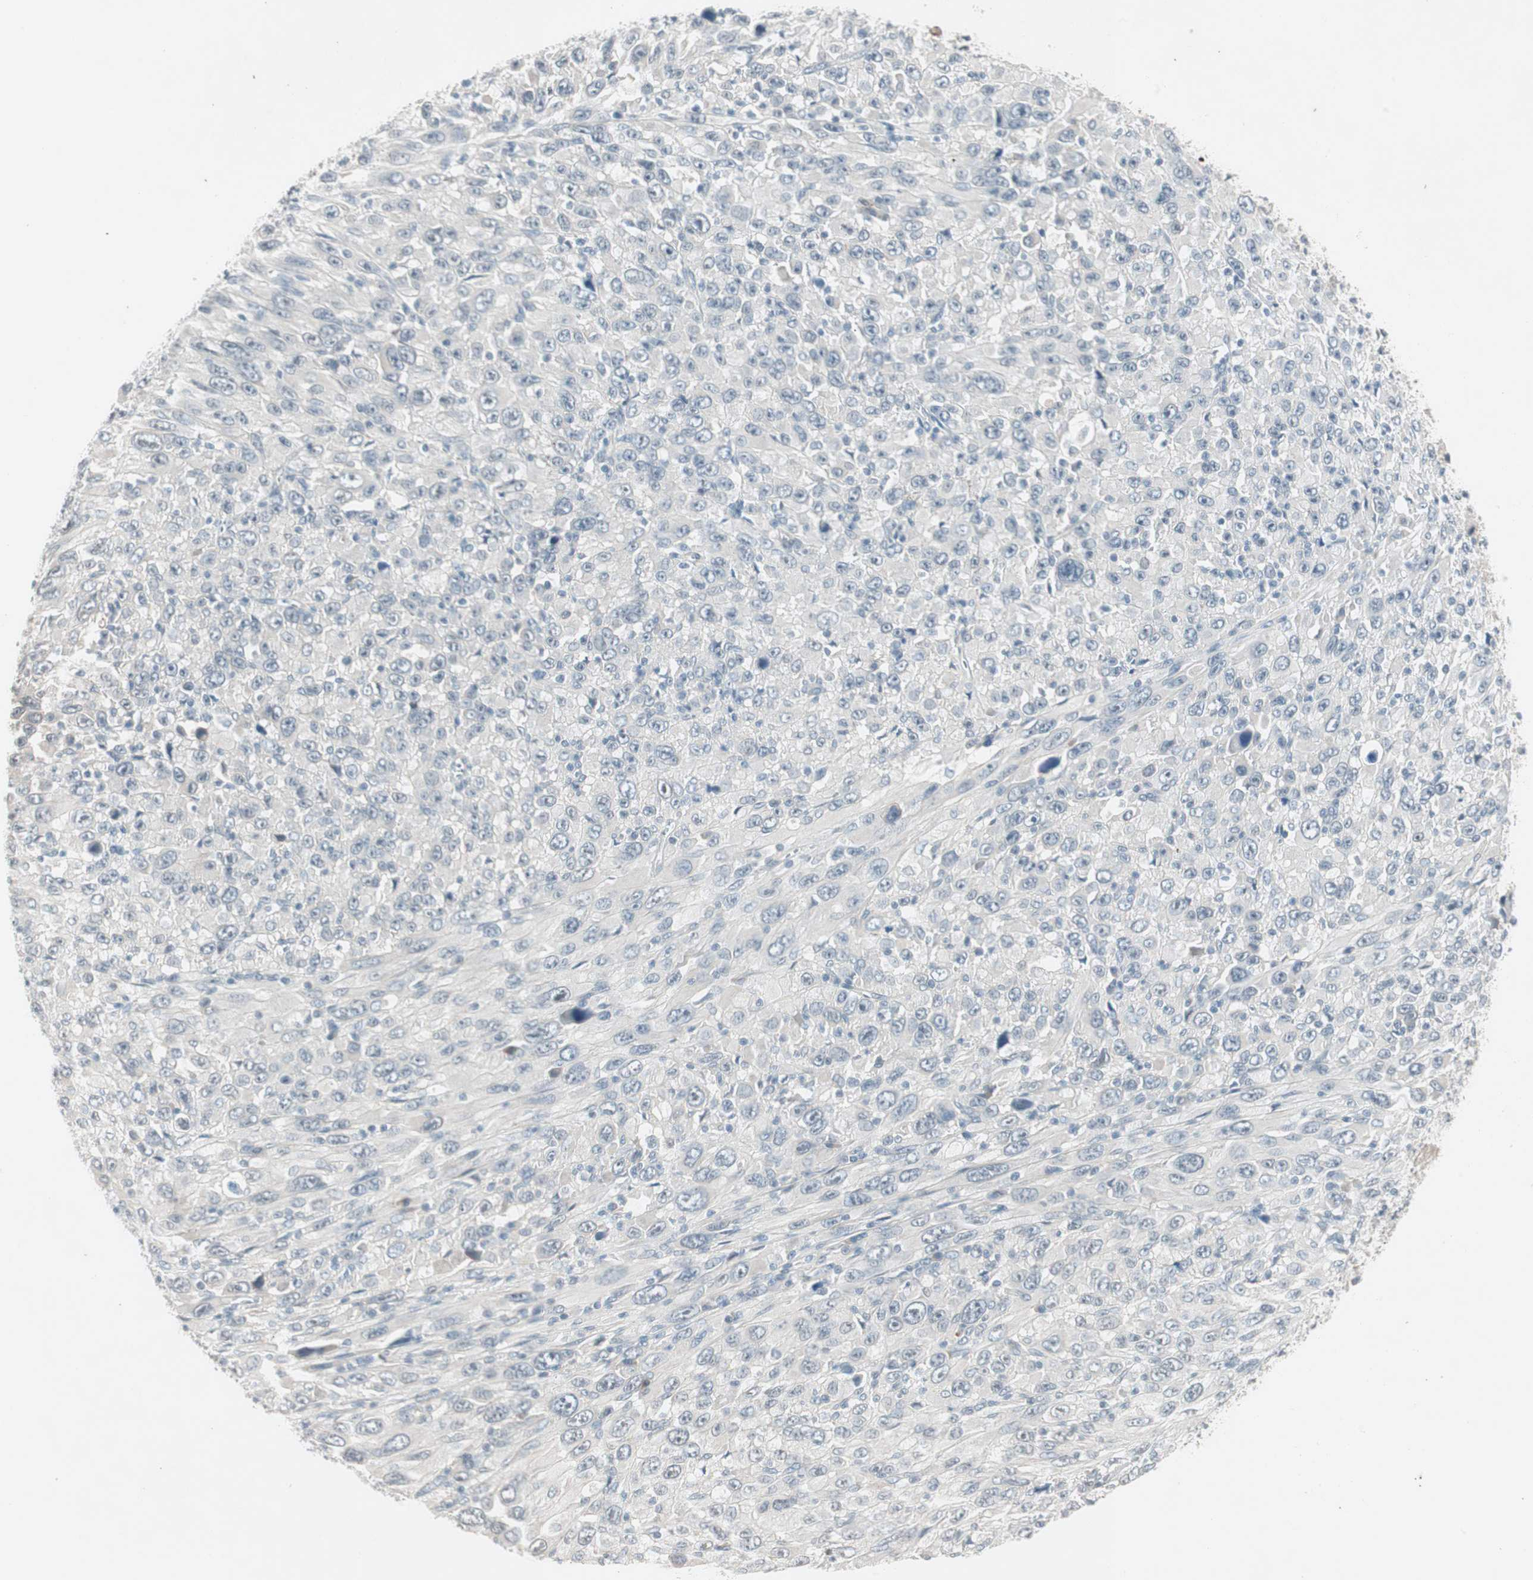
{"staining": {"intensity": "negative", "quantity": "none", "location": "none"}, "tissue": "melanoma", "cell_type": "Tumor cells", "image_type": "cancer", "snomed": [{"axis": "morphology", "description": "Malignant melanoma, Metastatic site"}, {"axis": "topography", "description": "Skin"}], "caption": "This is an immunohistochemistry photomicrograph of human malignant melanoma (metastatic site). There is no positivity in tumor cells.", "gene": "ITGB4", "patient": {"sex": "female", "age": 56}}